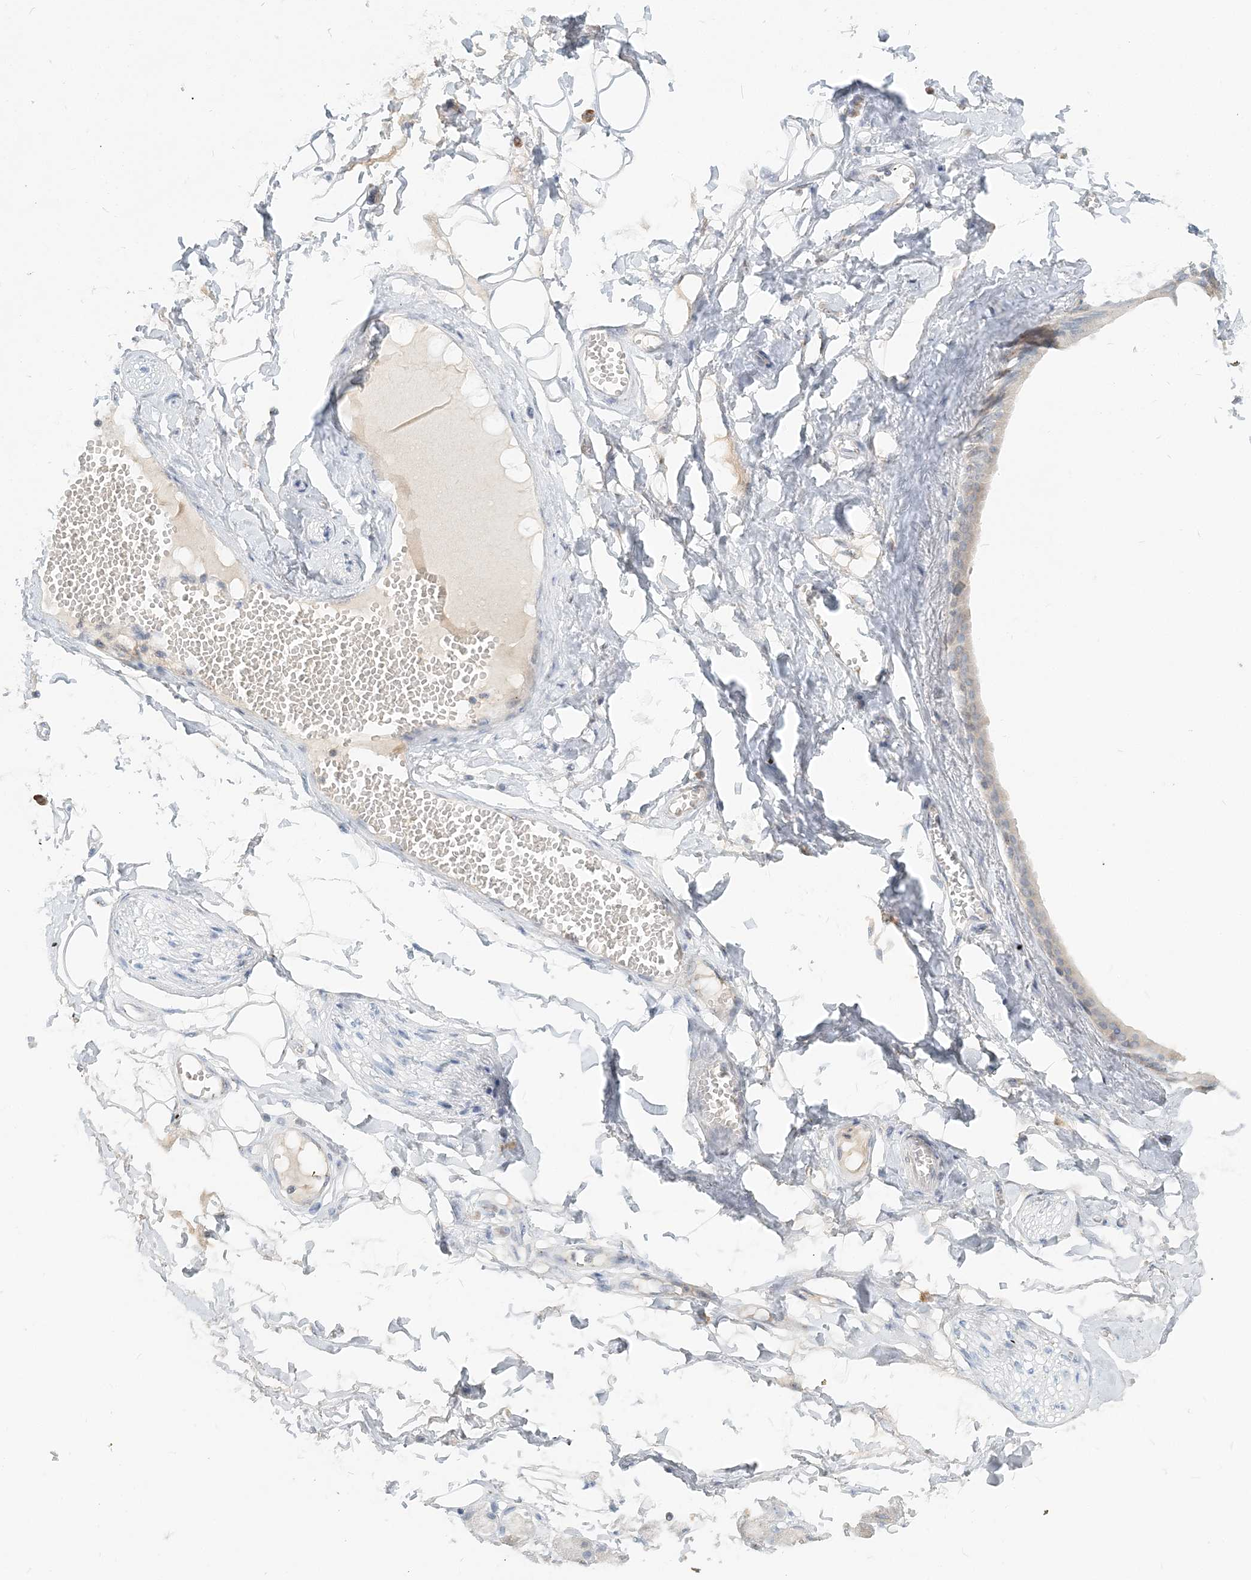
{"staining": {"intensity": "negative", "quantity": "none", "location": "none"}, "tissue": "adipose tissue", "cell_type": "Adipocytes", "image_type": "normal", "snomed": [{"axis": "morphology", "description": "Normal tissue, NOS"}, {"axis": "morphology", "description": "Inflammation, NOS"}, {"axis": "topography", "description": "Salivary gland"}, {"axis": "topography", "description": "Peripheral nerve tissue"}], "caption": "A micrograph of human adipose tissue is negative for staining in adipocytes. Brightfield microscopy of immunohistochemistry (IHC) stained with DAB (3,3'-diaminobenzidine) (brown) and hematoxylin (blue), captured at high magnification.", "gene": "NAA11", "patient": {"sex": "female", "age": 75}}